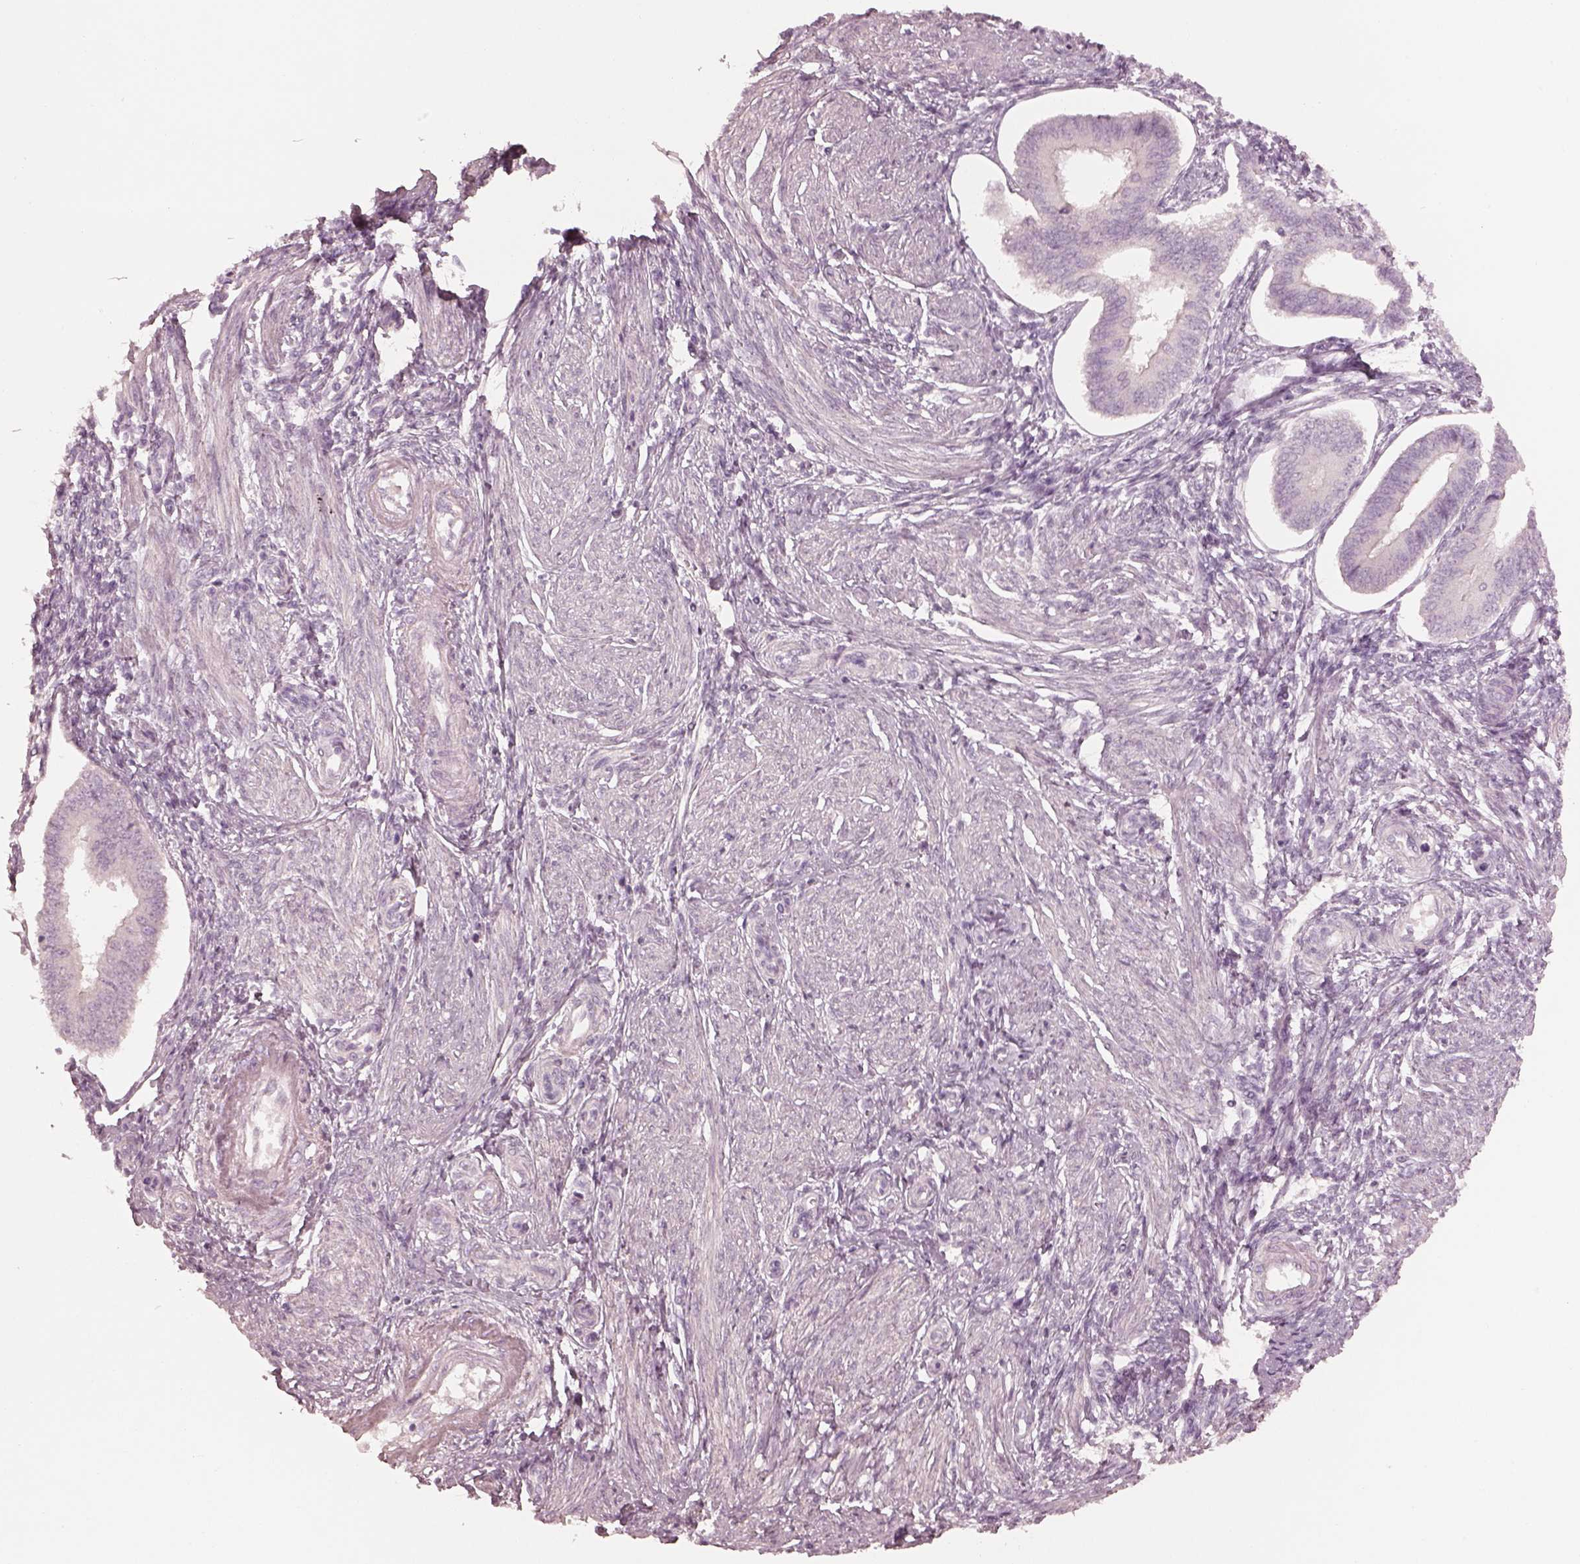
{"staining": {"intensity": "negative", "quantity": "none", "location": "none"}, "tissue": "endometrium", "cell_type": "Cells in endometrial stroma", "image_type": "normal", "snomed": [{"axis": "morphology", "description": "Normal tissue, NOS"}, {"axis": "topography", "description": "Endometrium"}], "caption": "Immunohistochemistry image of unremarkable endometrium: human endometrium stained with DAB (3,3'-diaminobenzidine) shows no significant protein positivity in cells in endometrial stroma. (DAB (3,3'-diaminobenzidine) IHC, high magnification).", "gene": "SPATA6L", "patient": {"sex": "female", "age": 42}}